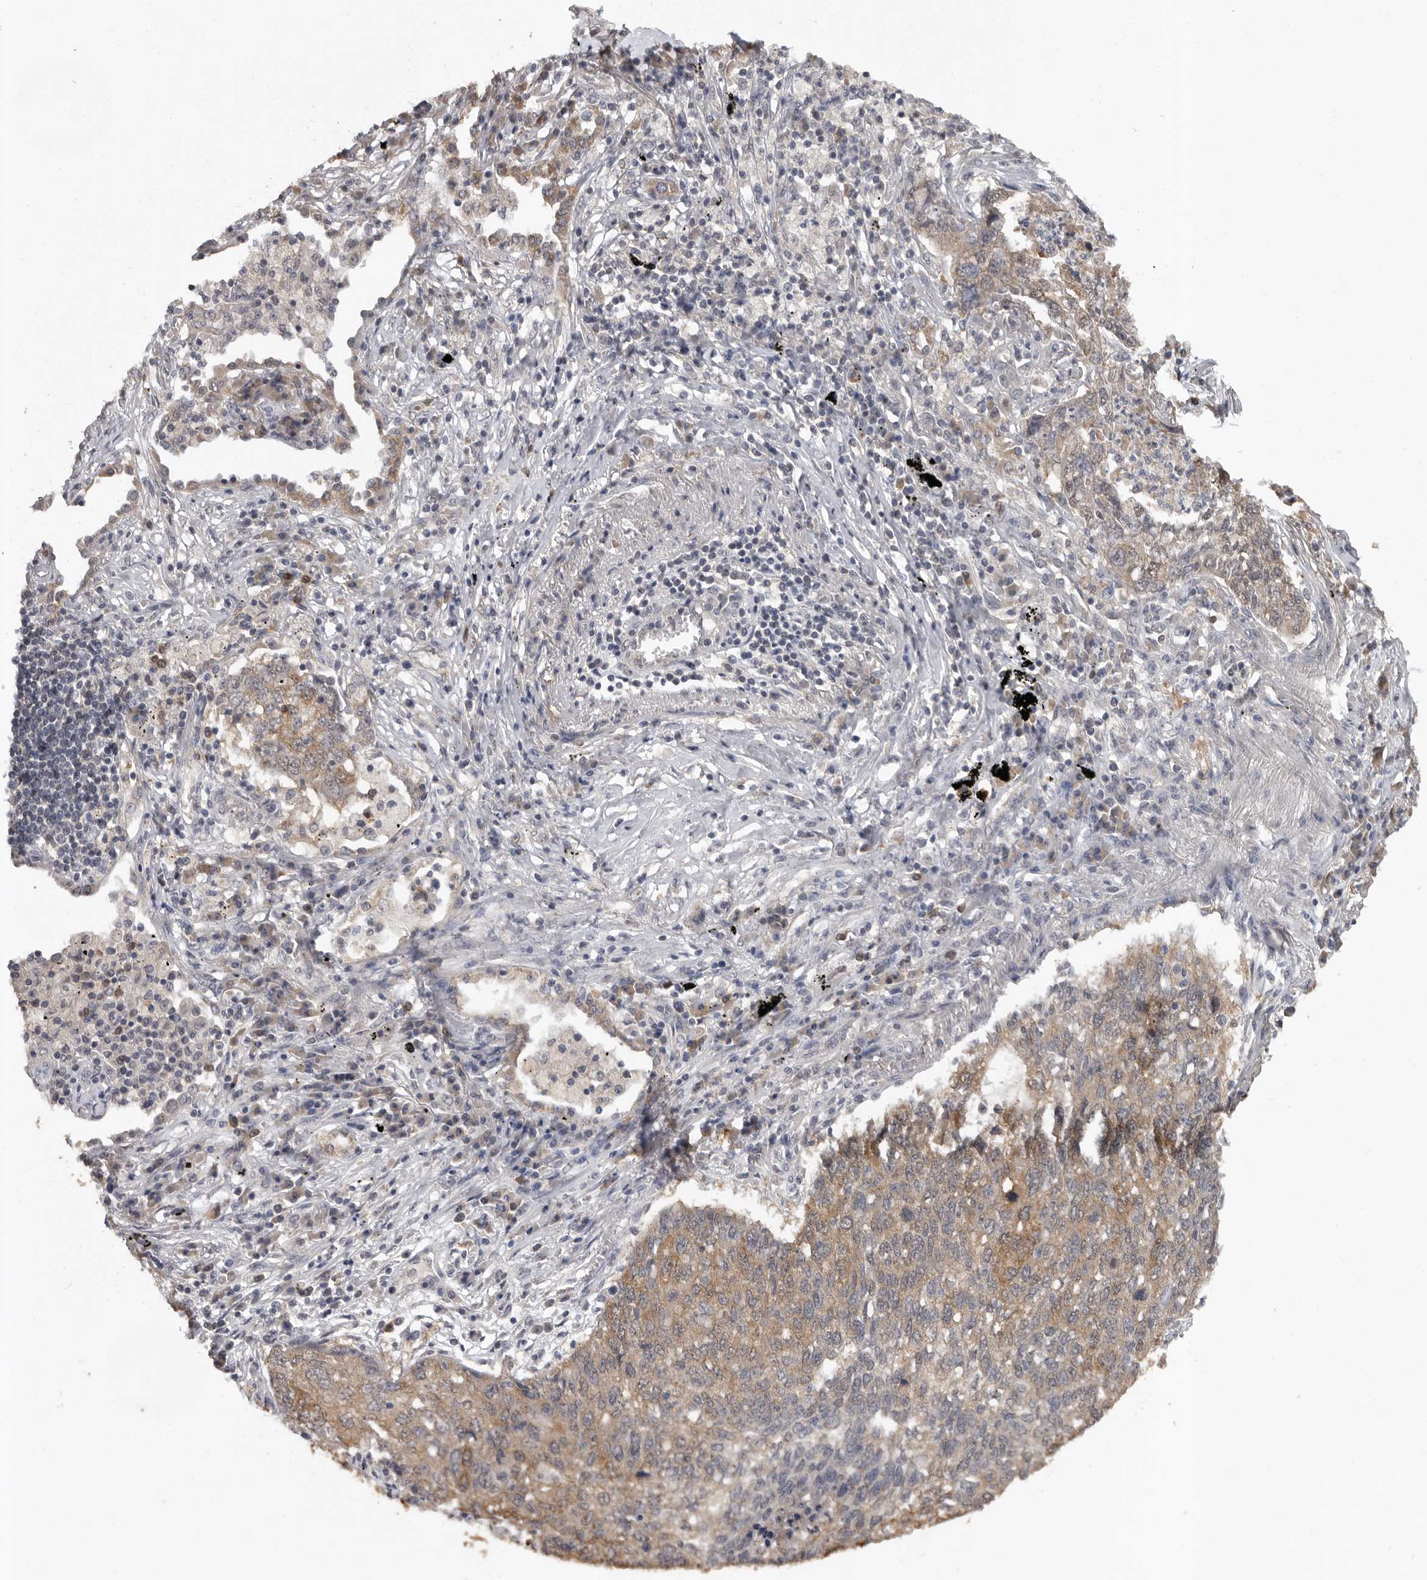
{"staining": {"intensity": "moderate", "quantity": ">75%", "location": "cytoplasmic/membranous"}, "tissue": "lung cancer", "cell_type": "Tumor cells", "image_type": "cancer", "snomed": [{"axis": "morphology", "description": "Squamous cell carcinoma, NOS"}, {"axis": "topography", "description": "Lung"}], "caption": "Brown immunohistochemical staining in human lung cancer shows moderate cytoplasmic/membranous expression in about >75% of tumor cells.", "gene": "MTF1", "patient": {"sex": "female", "age": 63}}